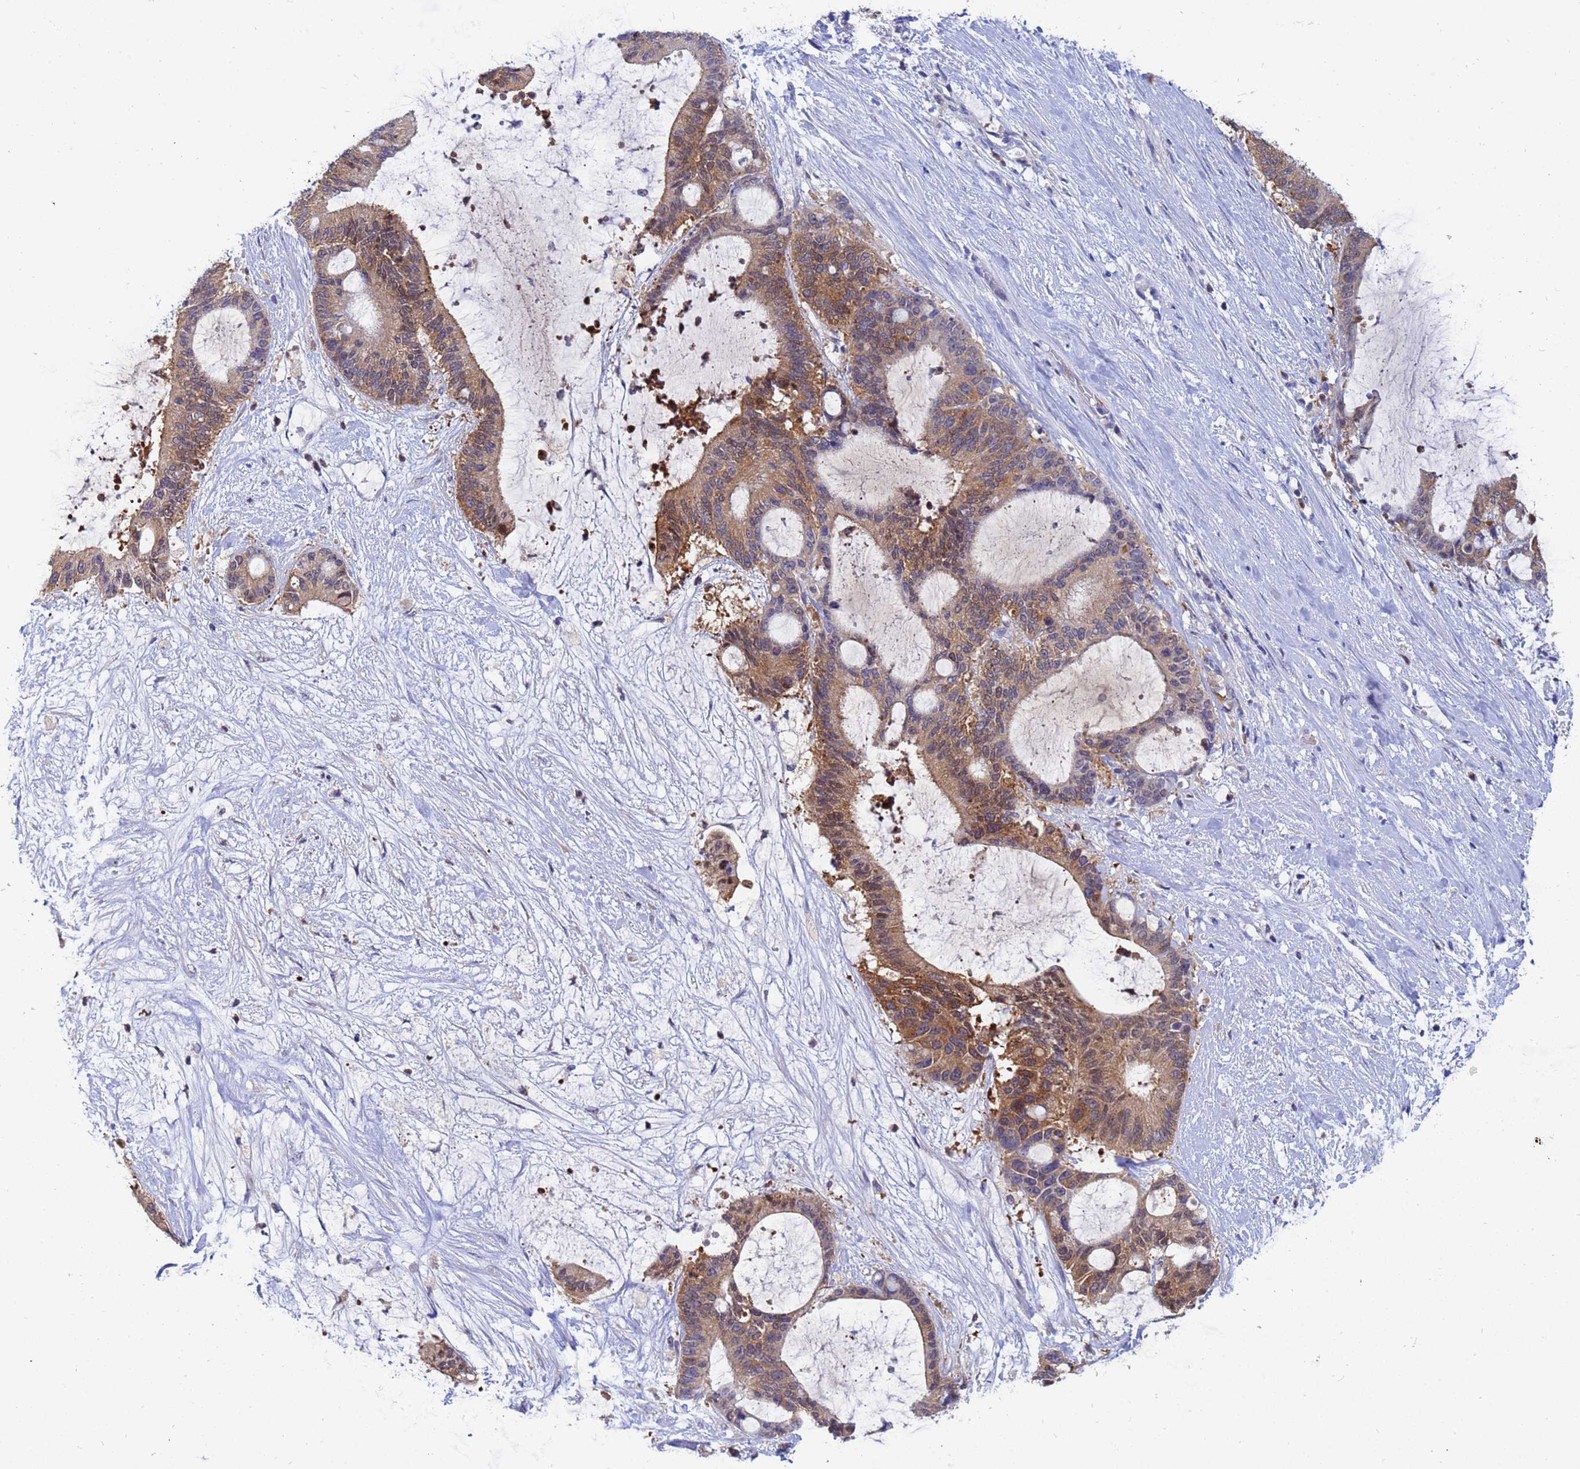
{"staining": {"intensity": "moderate", "quantity": ">75%", "location": "cytoplasmic/membranous"}, "tissue": "liver cancer", "cell_type": "Tumor cells", "image_type": "cancer", "snomed": [{"axis": "morphology", "description": "Normal tissue, NOS"}, {"axis": "morphology", "description": "Cholangiocarcinoma"}, {"axis": "topography", "description": "Liver"}, {"axis": "topography", "description": "Peripheral nerve tissue"}], "caption": "Immunohistochemistry micrograph of human cholangiocarcinoma (liver) stained for a protein (brown), which demonstrates medium levels of moderate cytoplasmic/membranous expression in approximately >75% of tumor cells.", "gene": "TTLL11", "patient": {"sex": "female", "age": 73}}